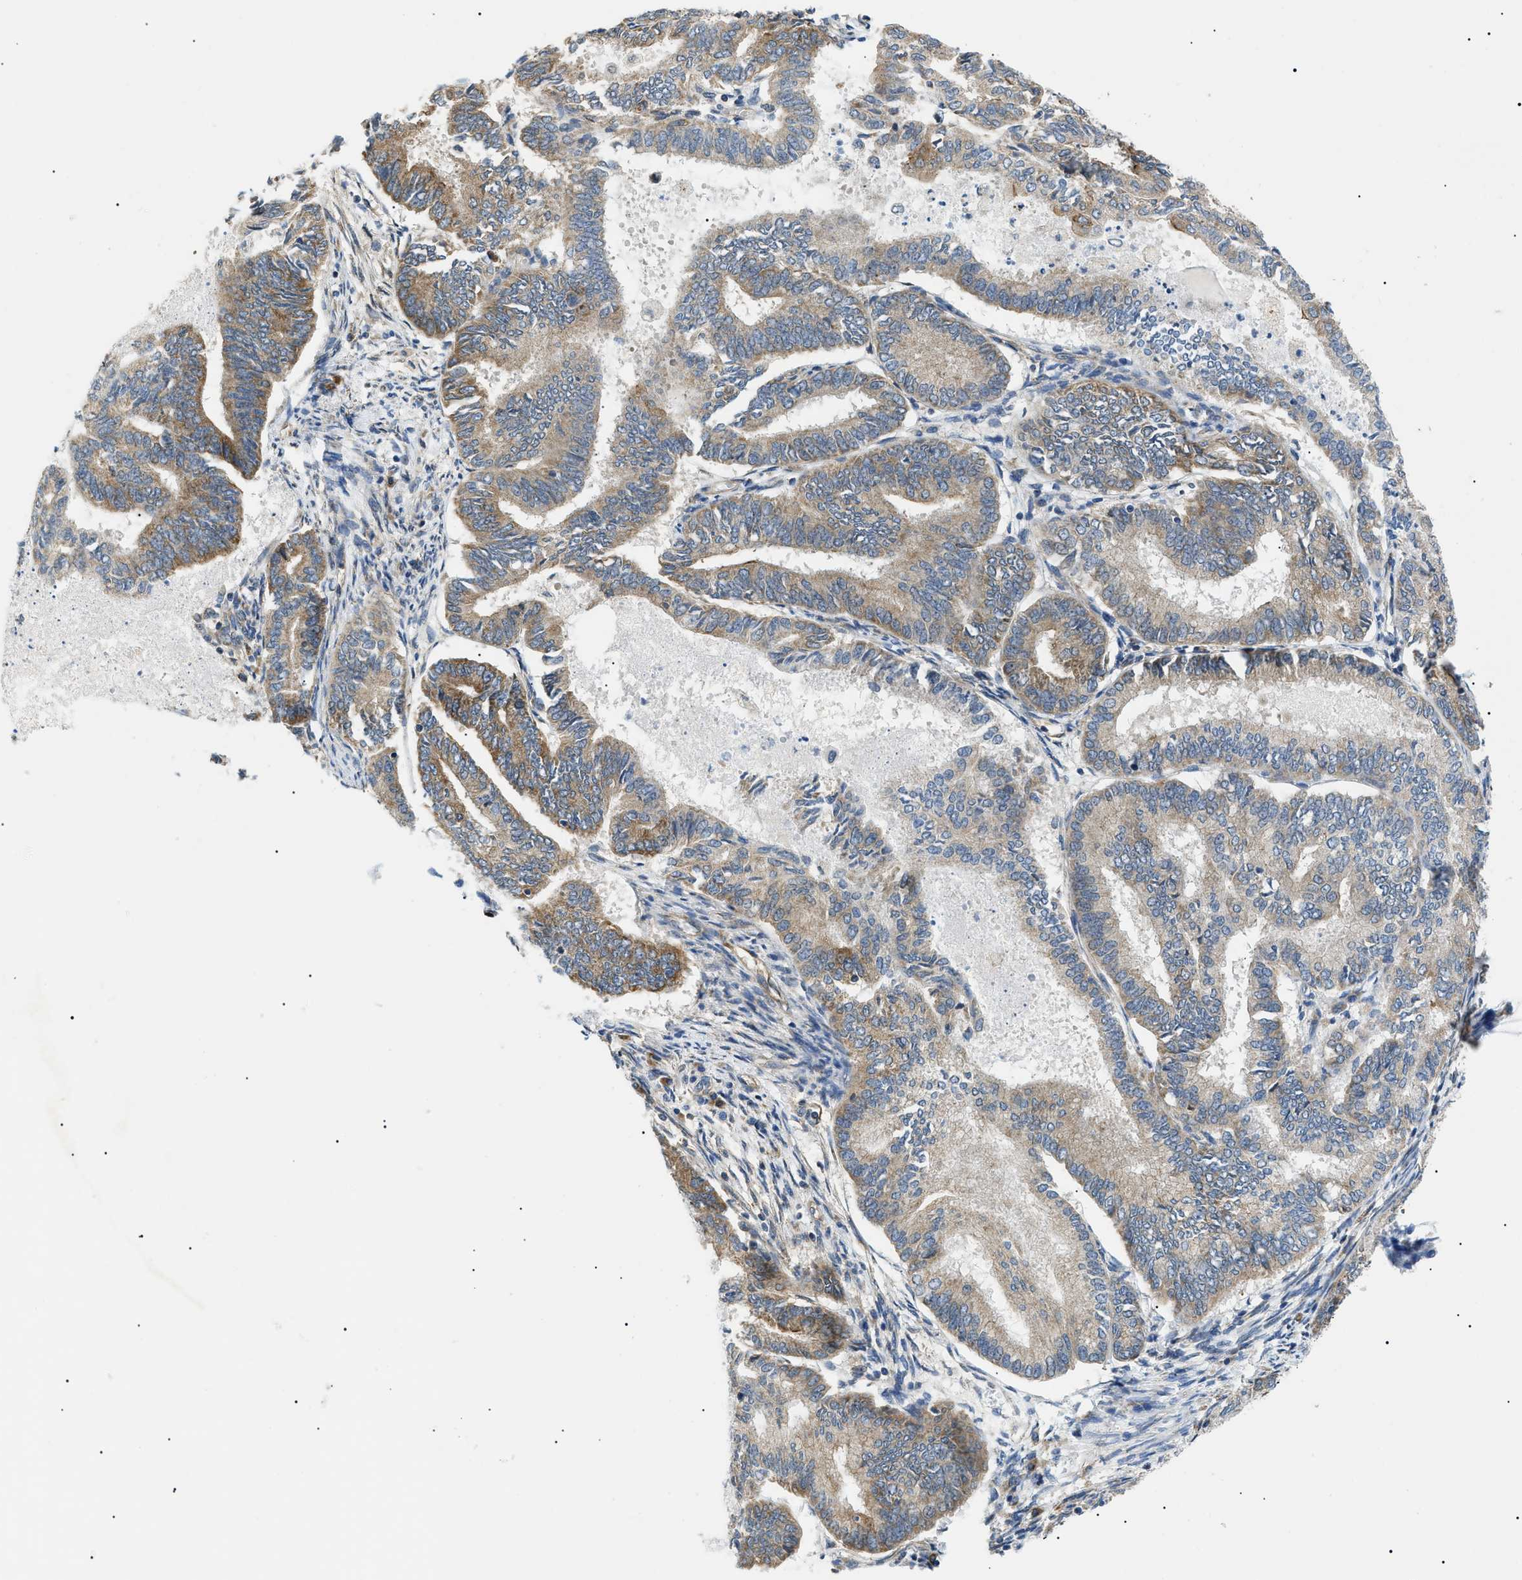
{"staining": {"intensity": "moderate", "quantity": "<25%", "location": "cytoplasmic/membranous"}, "tissue": "endometrial cancer", "cell_type": "Tumor cells", "image_type": "cancer", "snomed": [{"axis": "morphology", "description": "Adenocarcinoma, NOS"}, {"axis": "topography", "description": "Endometrium"}], "caption": "DAB (3,3'-diaminobenzidine) immunohistochemical staining of human endometrial cancer (adenocarcinoma) displays moderate cytoplasmic/membranous protein expression in about <25% of tumor cells.", "gene": "SRPK1", "patient": {"sex": "female", "age": 86}}